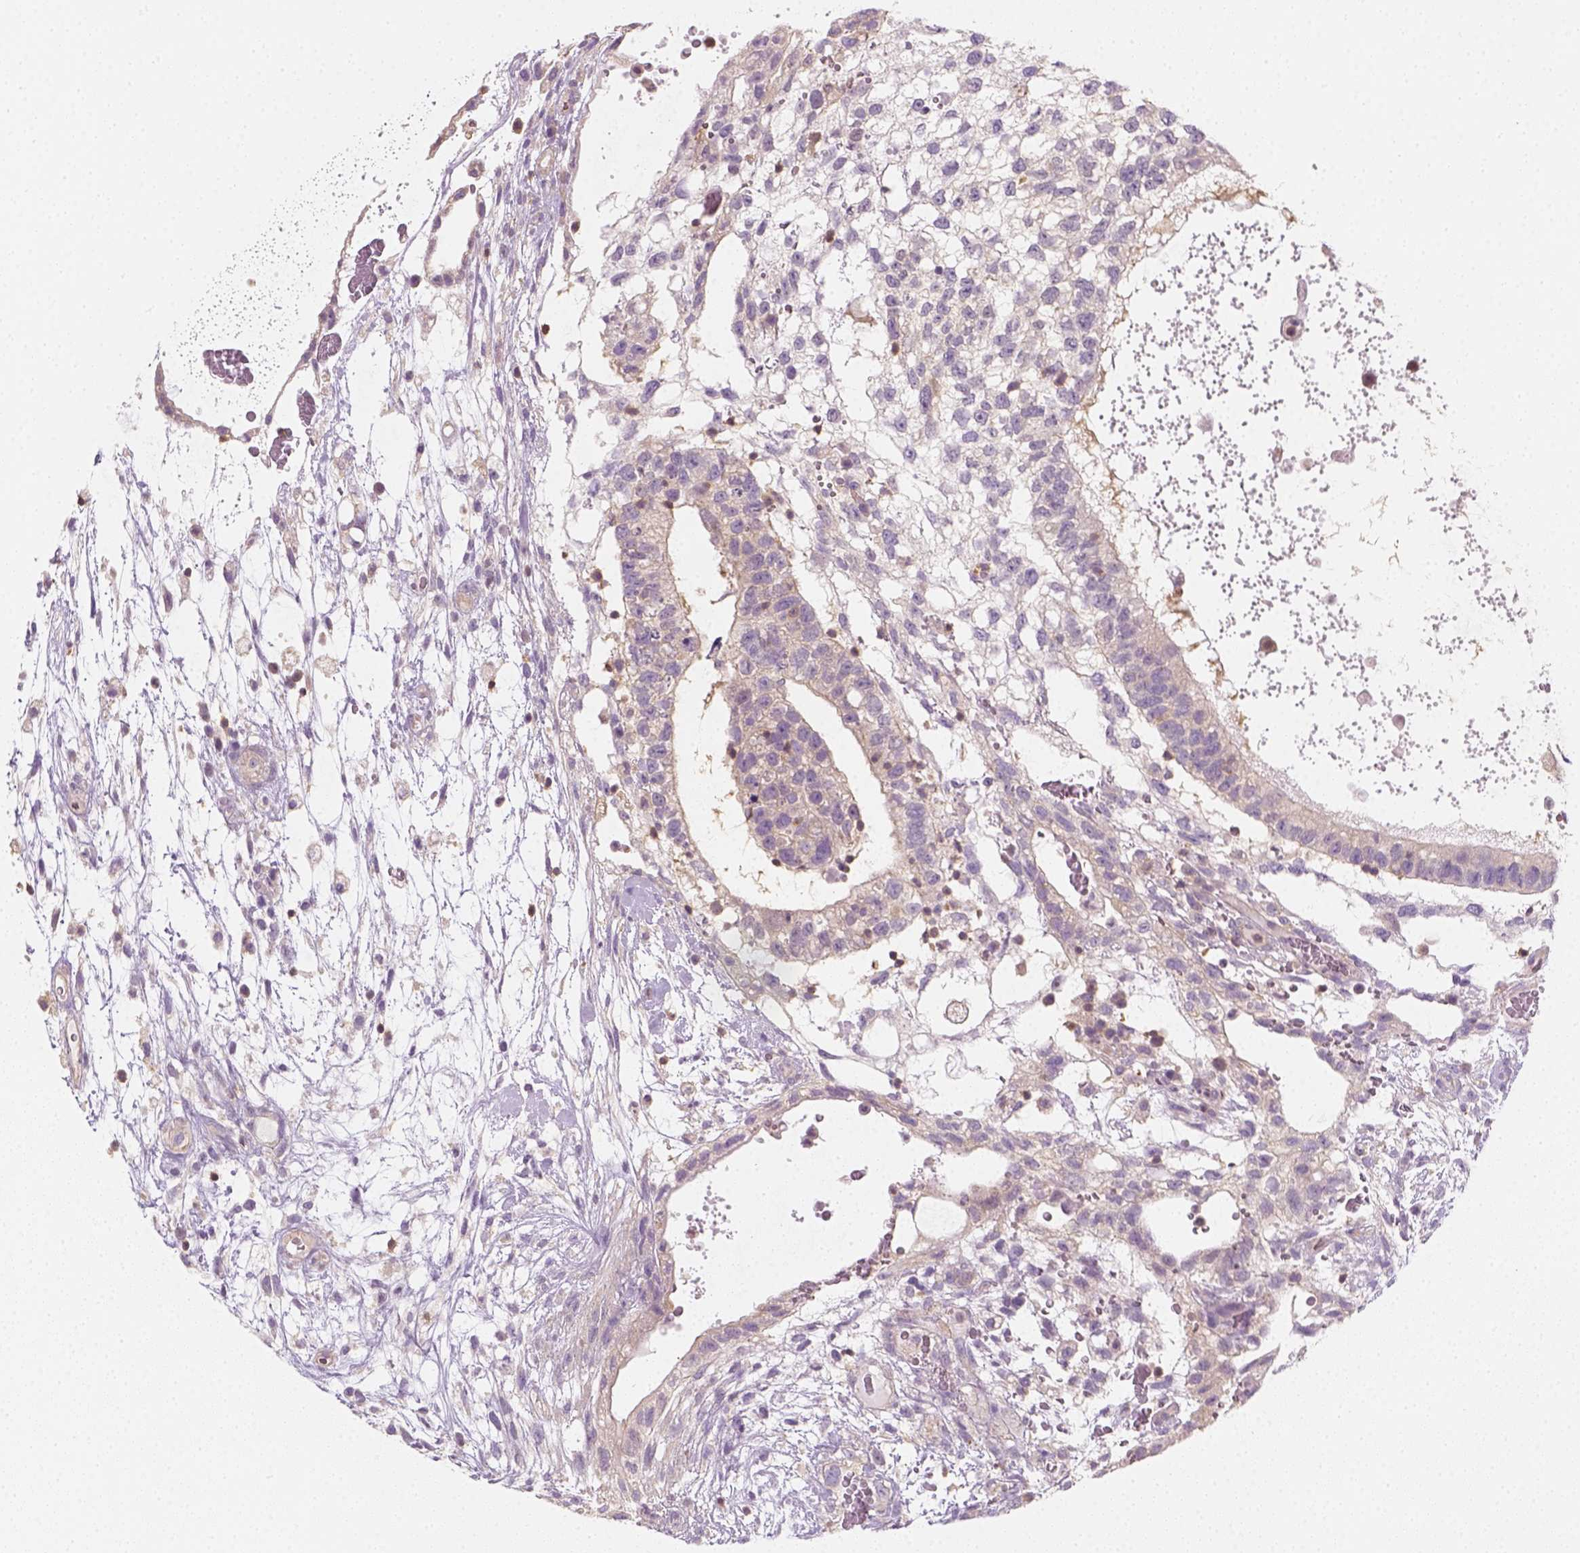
{"staining": {"intensity": "negative", "quantity": "none", "location": "none"}, "tissue": "testis cancer", "cell_type": "Tumor cells", "image_type": "cancer", "snomed": [{"axis": "morphology", "description": "Normal tissue, NOS"}, {"axis": "morphology", "description": "Carcinoma, Embryonal, NOS"}, {"axis": "topography", "description": "Testis"}], "caption": "There is no significant staining in tumor cells of embryonal carcinoma (testis).", "gene": "EPHB1", "patient": {"sex": "male", "age": 32}}